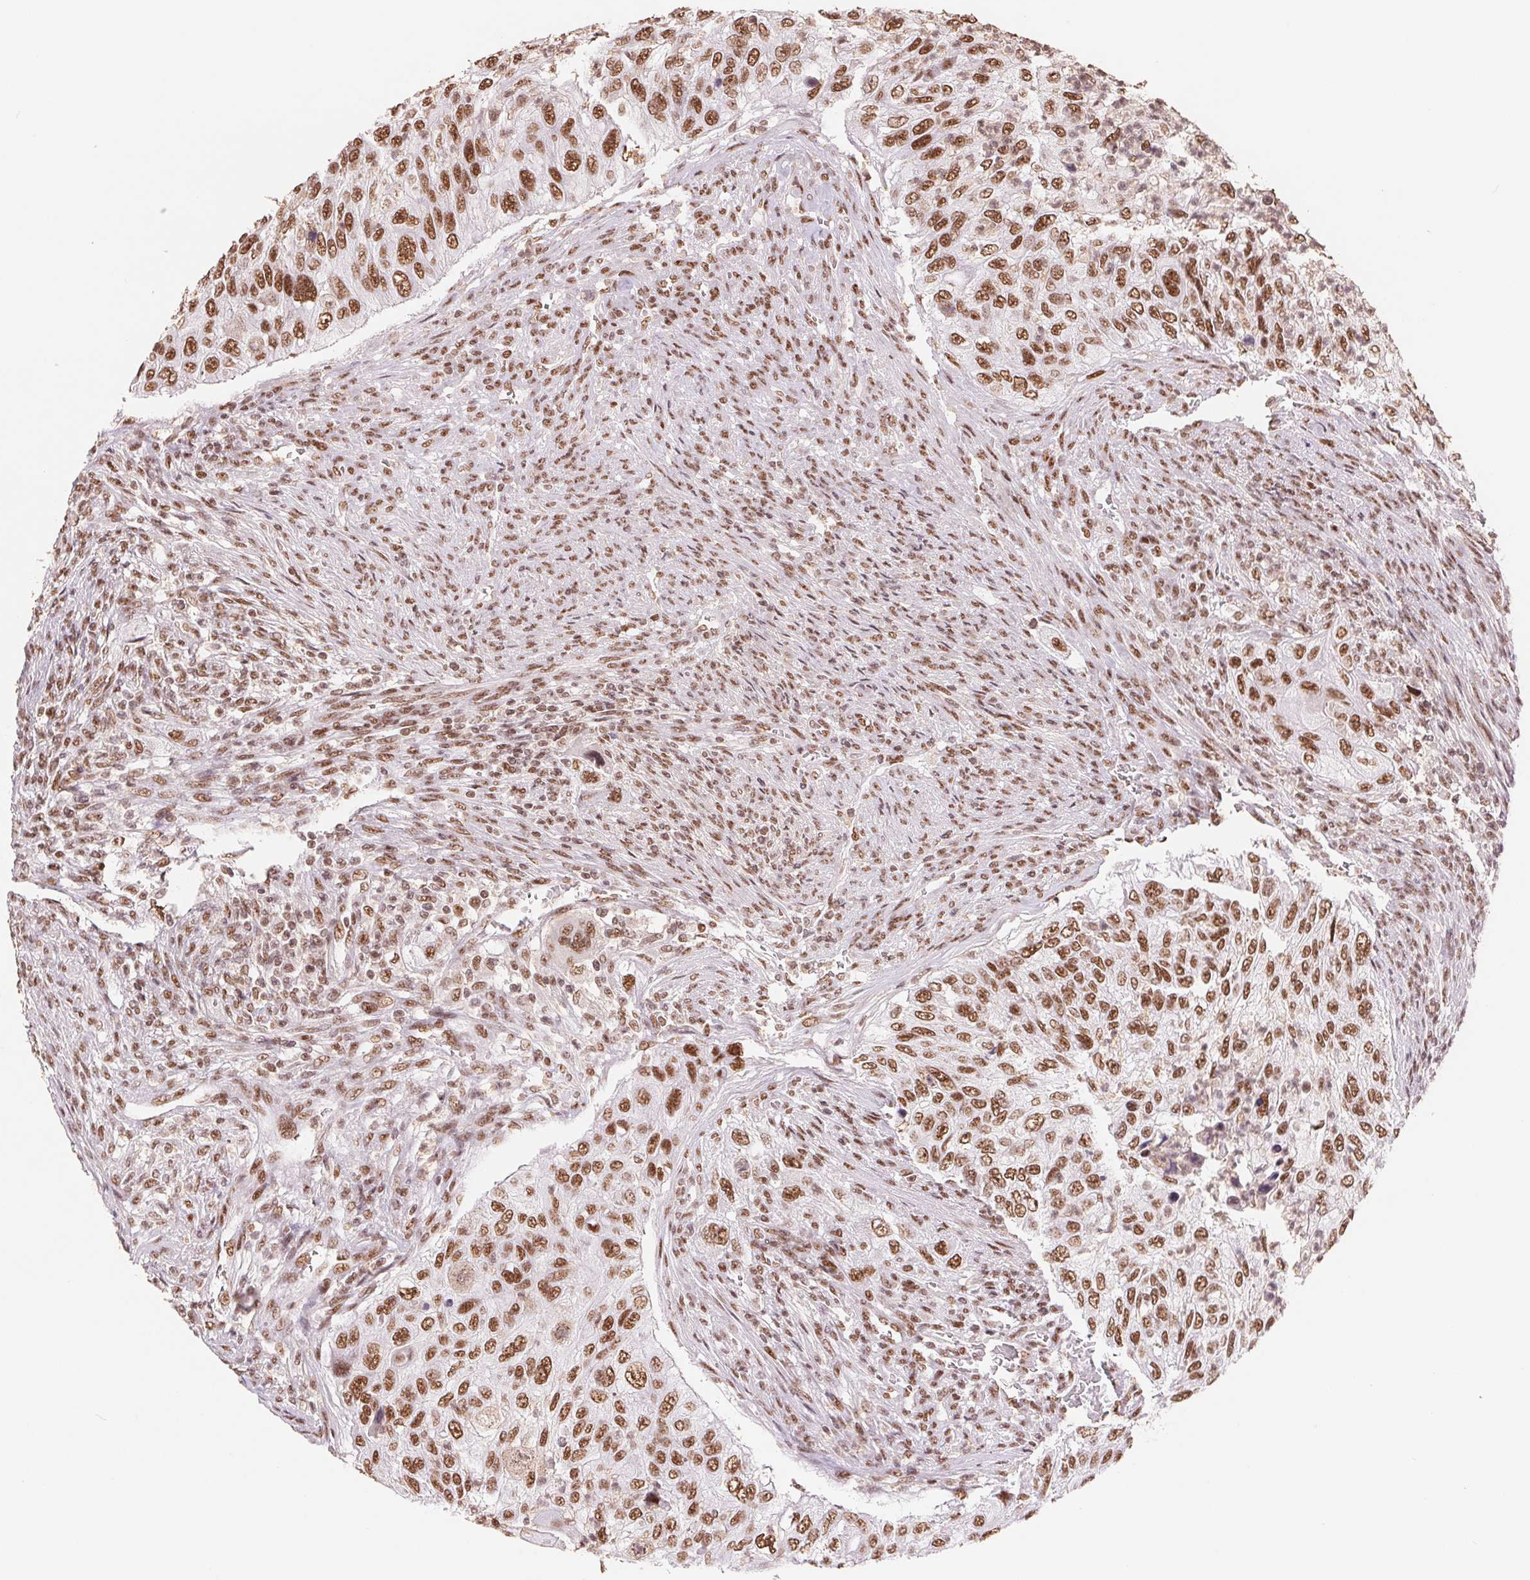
{"staining": {"intensity": "strong", "quantity": ">75%", "location": "nuclear"}, "tissue": "urothelial cancer", "cell_type": "Tumor cells", "image_type": "cancer", "snomed": [{"axis": "morphology", "description": "Urothelial carcinoma, High grade"}, {"axis": "topography", "description": "Urinary bladder"}], "caption": "Strong nuclear protein staining is seen in about >75% of tumor cells in urothelial cancer.", "gene": "SREK1", "patient": {"sex": "female", "age": 60}}